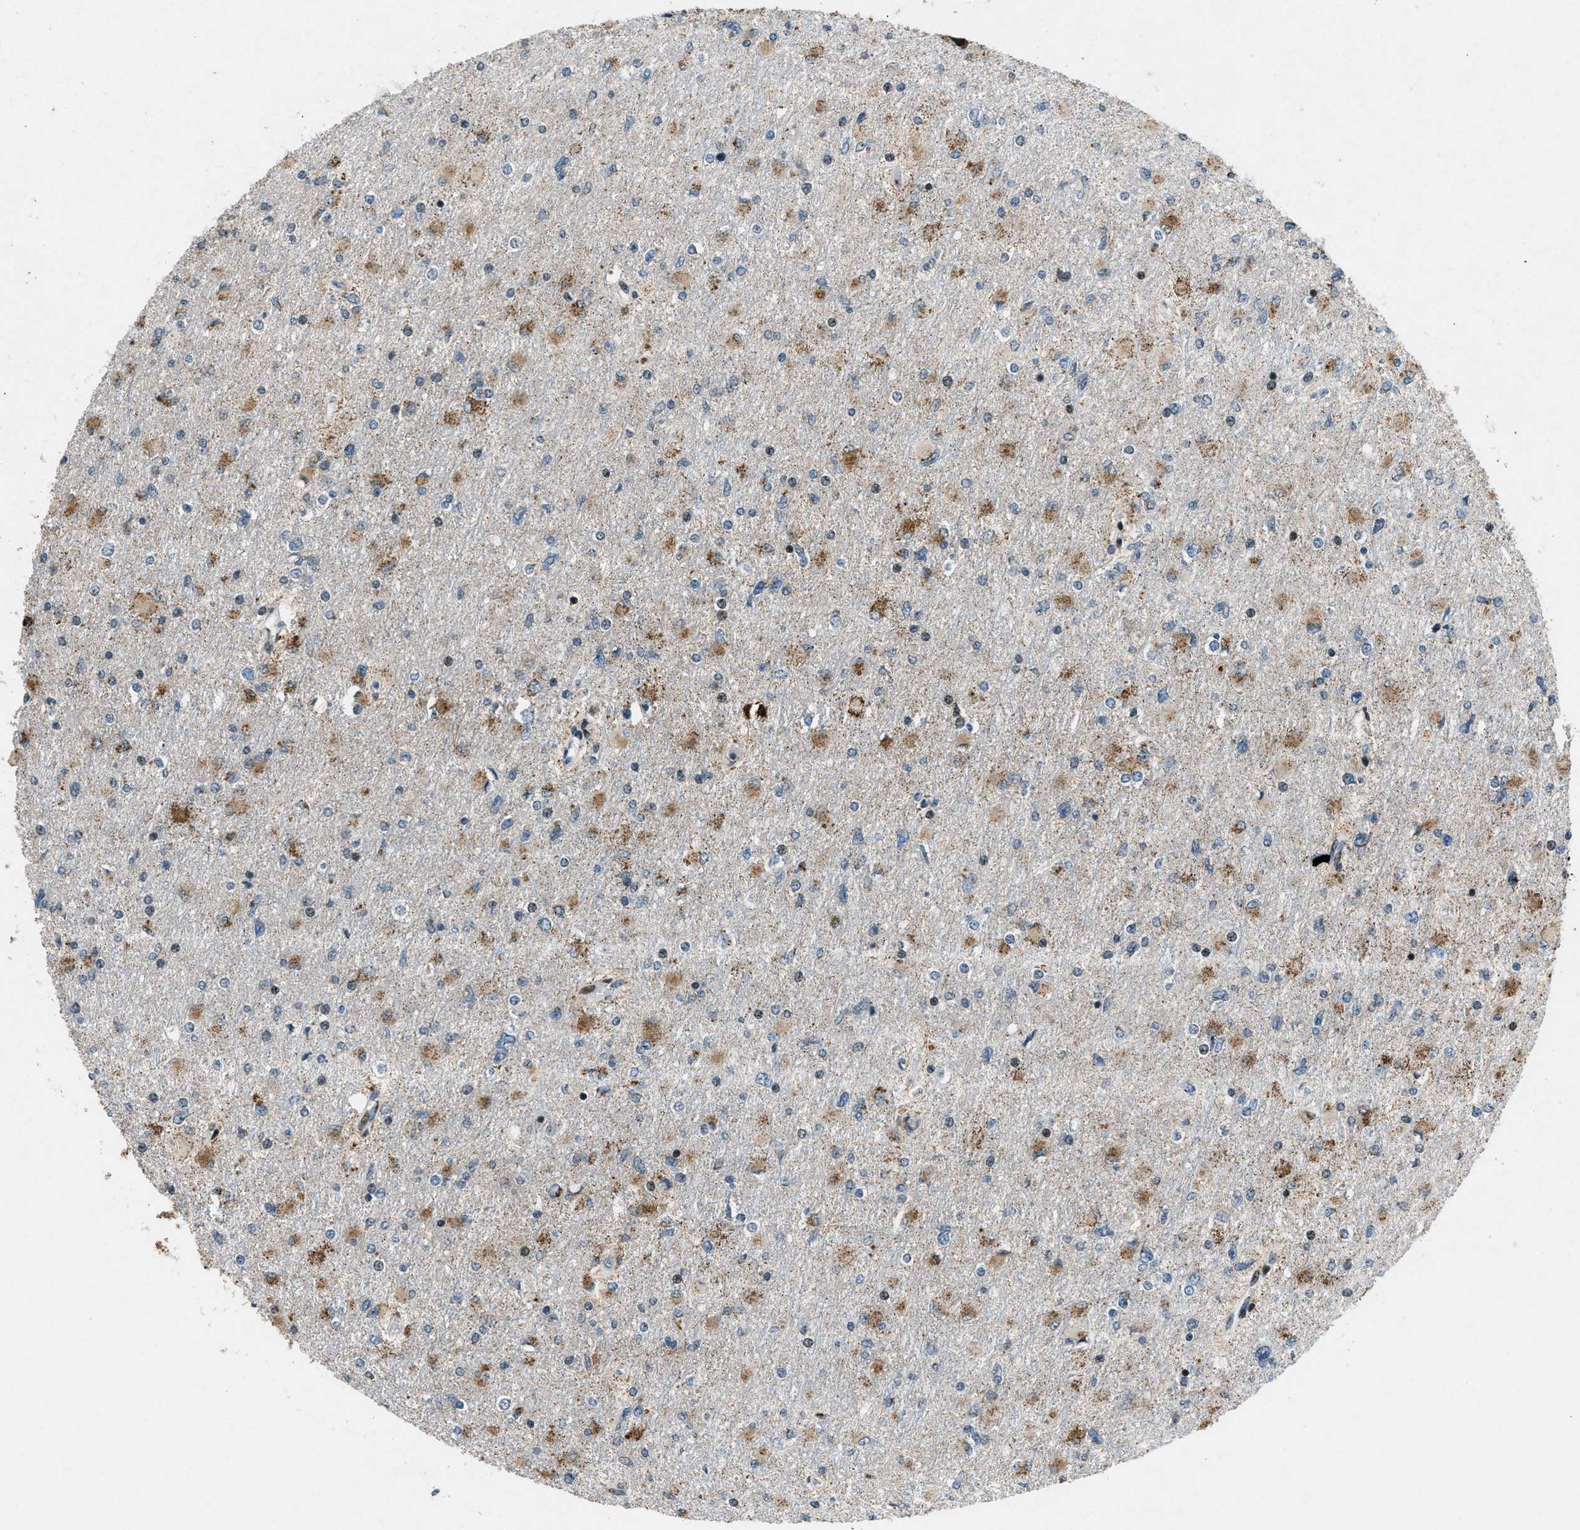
{"staining": {"intensity": "moderate", "quantity": "<25%", "location": "cytoplasmic/membranous"}, "tissue": "glioma", "cell_type": "Tumor cells", "image_type": "cancer", "snomed": [{"axis": "morphology", "description": "Glioma, malignant, High grade"}, {"axis": "topography", "description": "Cerebral cortex"}], "caption": "There is low levels of moderate cytoplasmic/membranous expression in tumor cells of glioma, as demonstrated by immunohistochemical staining (brown color).", "gene": "GPC6", "patient": {"sex": "female", "age": 36}}